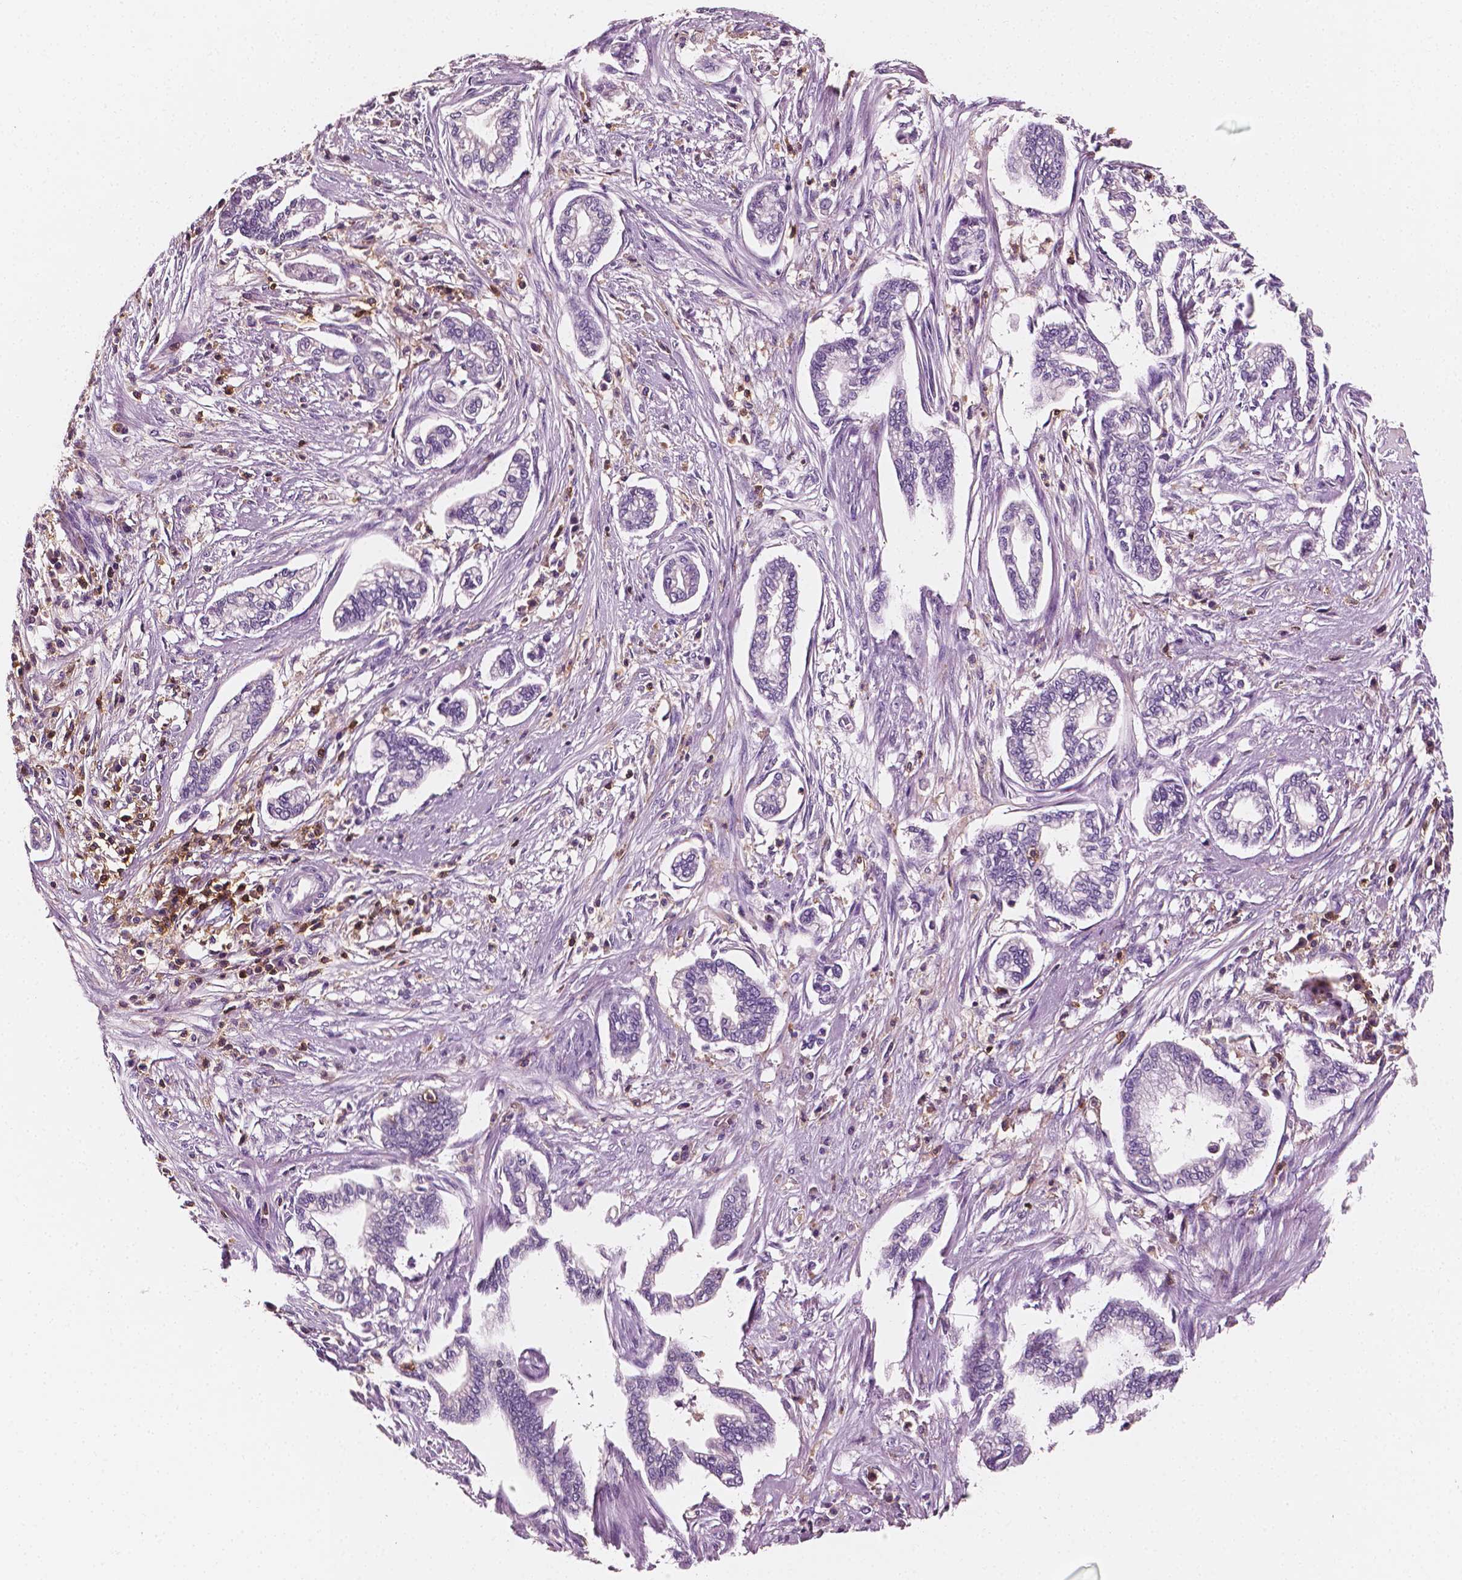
{"staining": {"intensity": "negative", "quantity": "none", "location": "none"}, "tissue": "cervical cancer", "cell_type": "Tumor cells", "image_type": "cancer", "snomed": [{"axis": "morphology", "description": "Adenocarcinoma, NOS"}, {"axis": "topography", "description": "Cervix"}], "caption": "Image shows no significant protein positivity in tumor cells of cervical cancer.", "gene": "PTPRC", "patient": {"sex": "female", "age": 62}}